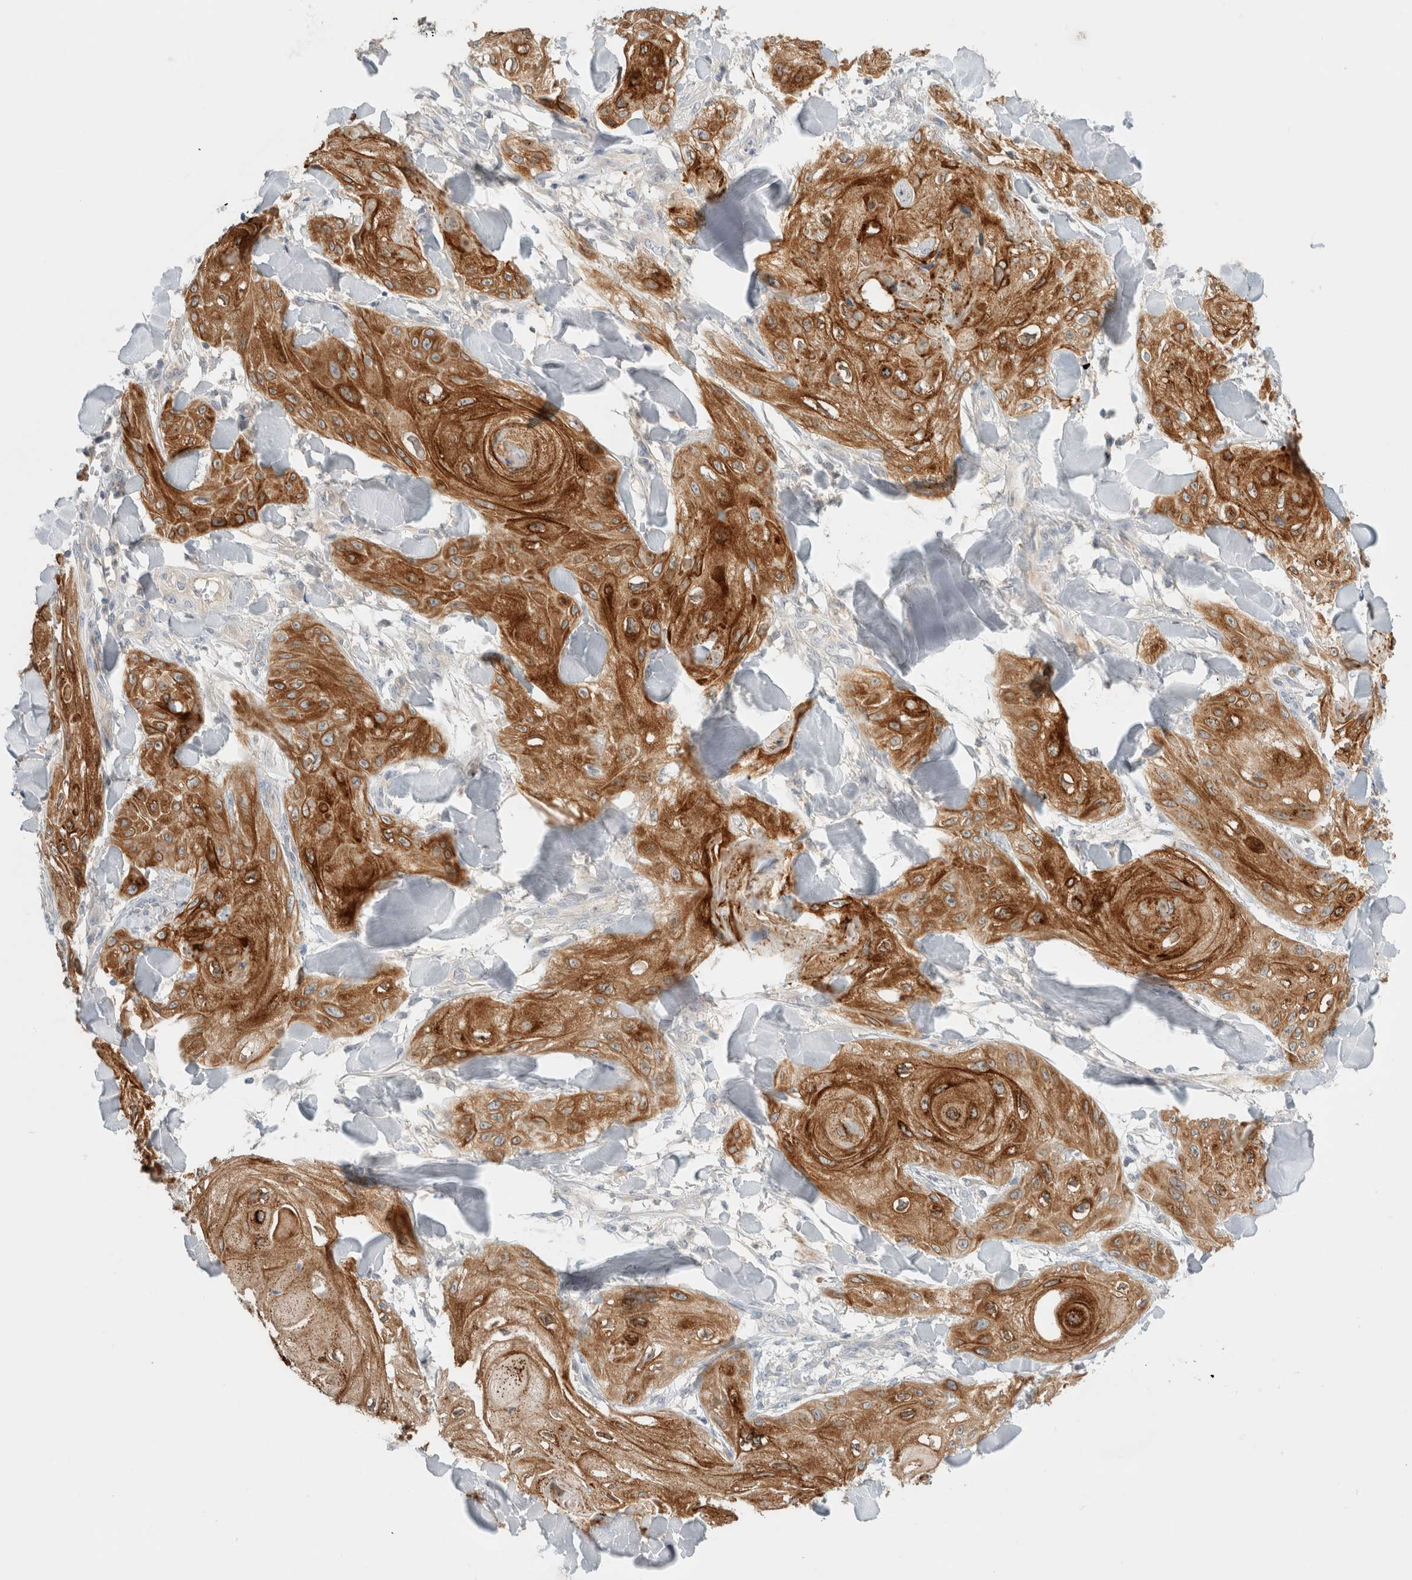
{"staining": {"intensity": "strong", "quantity": ">75%", "location": "cytoplasmic/membranous"}, "tissue": "skin cancer", "cell_type": "Tumor cells", "image_type": "cancer", "snomed": [{"axis": "morphology", "description": "Squamous cell carcinoma, NOS"}, {"axis": "topography", "description": "Skin"}], "caption": "Immunohistochemical staining of skin squamous cell carcinoma reveals high levels of strong cytoplasmic/membranous protein expression in about >75% of tumor cells. The staining is performed using DAB brown chromogen to label protein expression. The nuclei are counter-stained blue using hematoxylin.", "gene": "SDR16C5", "patient": {"sex": "male", "age": 74}}